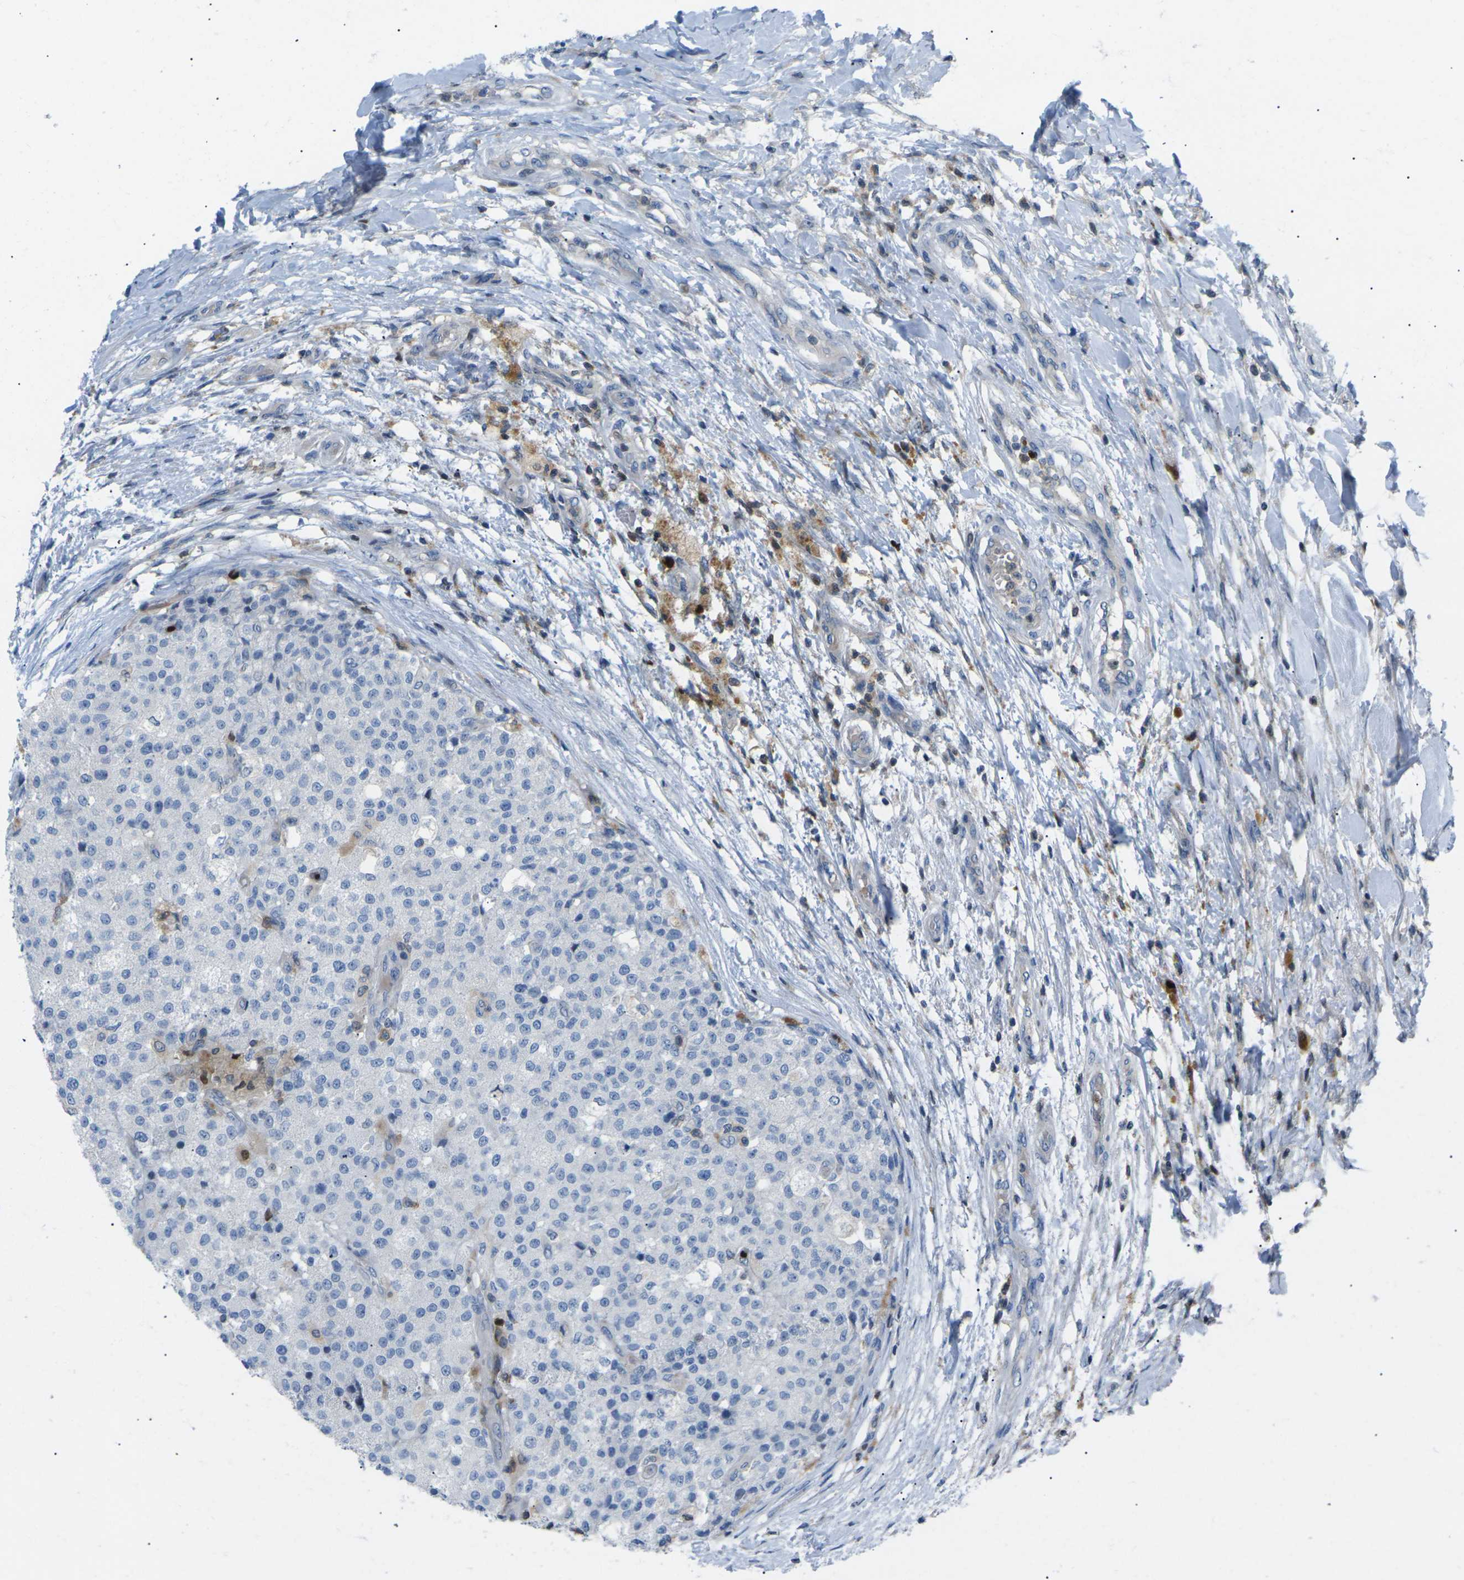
{"staining": {"intensity": "negative", "quantity": "none", "location": "none"}, "tissue": "testis cancer", "cell_type": "Tumor cells", "image_type": "cancer", "snomed": [{"axis": "morphology", "description": "Seminoma, NOS"}, {"axis": "topography", "description": "Testis"}], "caption": "IHC micrograph of neoplastic tissue: testis seminoma stained with DAB exhibits no significant protein expression in tumor cells.", "gene": "RPS6KA3", "patient": {"sex": "male", "age": 59}}